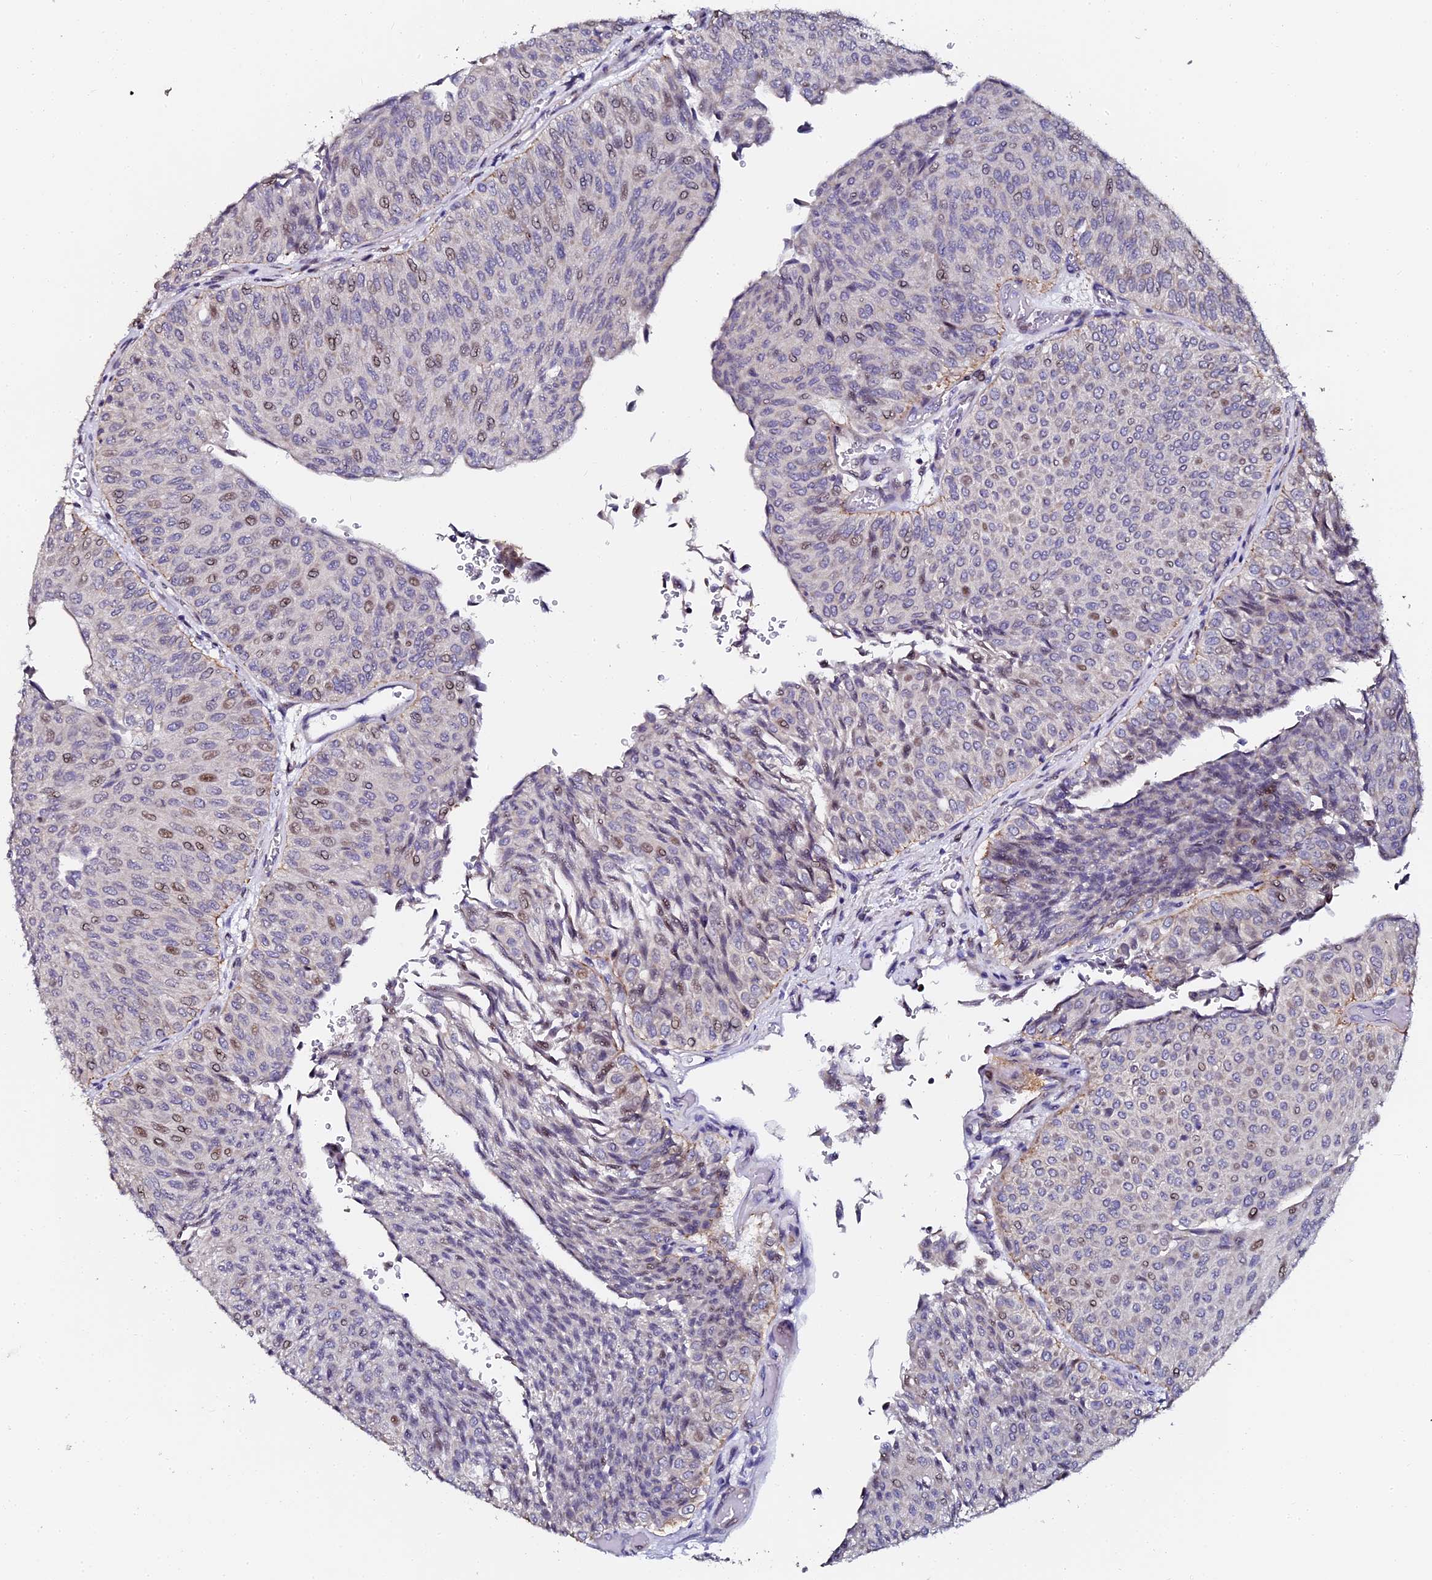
{"staining": {"intensity": "negative", "quantity": "none", "location": "none"}, "tissue": "urothelial cancer", "cell_type": "Tumor cells", "image_type": "cancer", "snomed": [{"axis": "morphology", "description": "Urothelial carcinoma, Low grade"}, {"axis": "topography", "description": "Urinary bladder"}], "caption": "DAB immunohistochemical staining of low-grade urothelial carcinoma reveals no significant staining in tumor cells. (DAB immunohistochemistry (IHC) visualized using brightfield microscopy, high magnification).", "gene": "GPN3", "patient": {"sex": "male", "age": 78}}